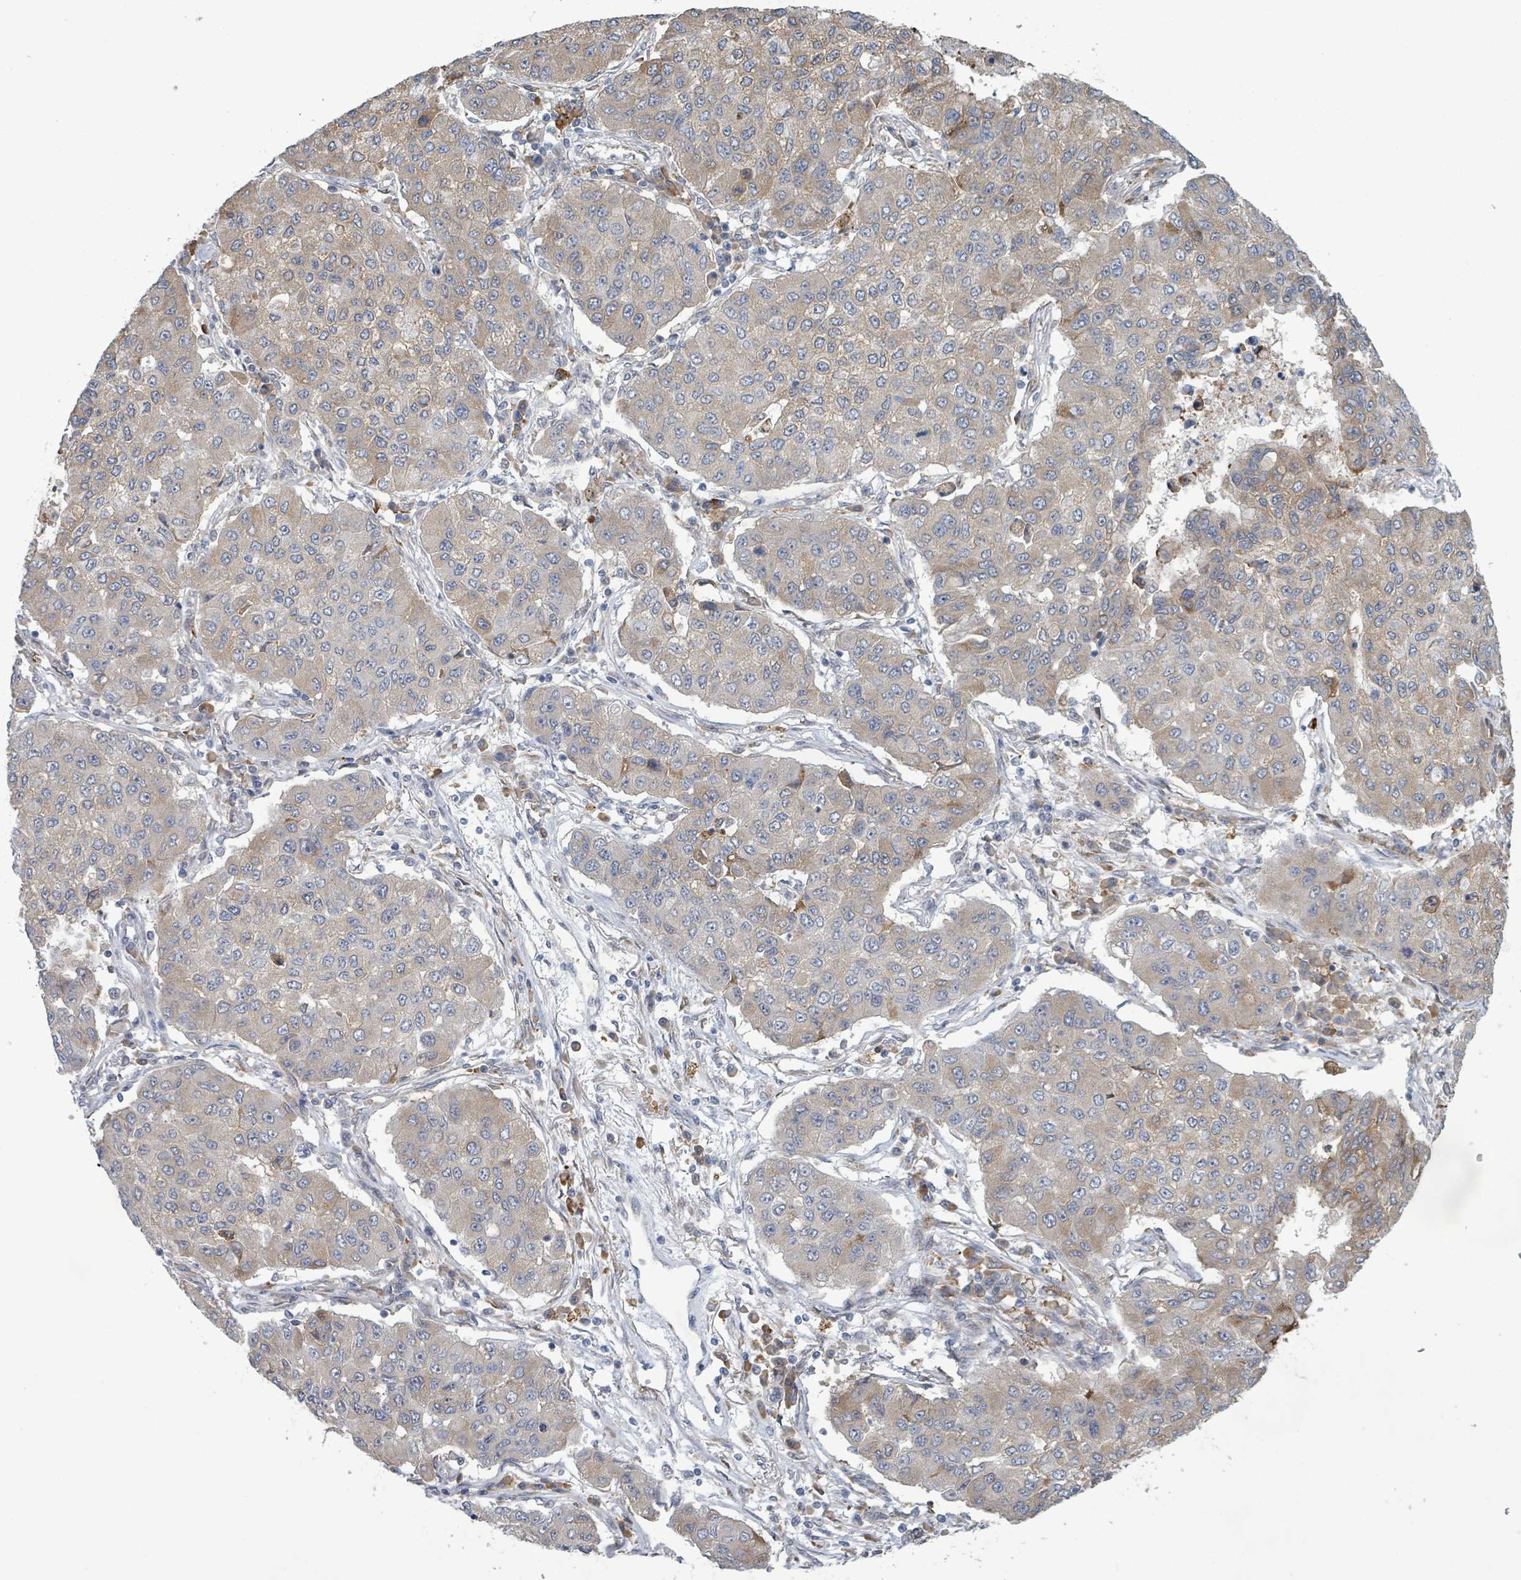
{"staining": {"intensity": "weak", "quantity": "25%-75%", "location": "cytoplasmic/membranous"}, "tissue": "lung cancer", "cell_type": "Tumor cells", "image_type": "cancer", "snomed": [{"axis": "morphology", "description": "Squamous cell carcinoma, NOS"}, {"axis": "topography", "description": "Lung"}], "caption": "A photomicrograph of squamous cell carcinoma (lung) stained for a protein reveals weak cytoplasmic/membranous brown staining in tumor cells.", "gene": "SHROOM2", "patient": {"sex": "male", "age": 74}}